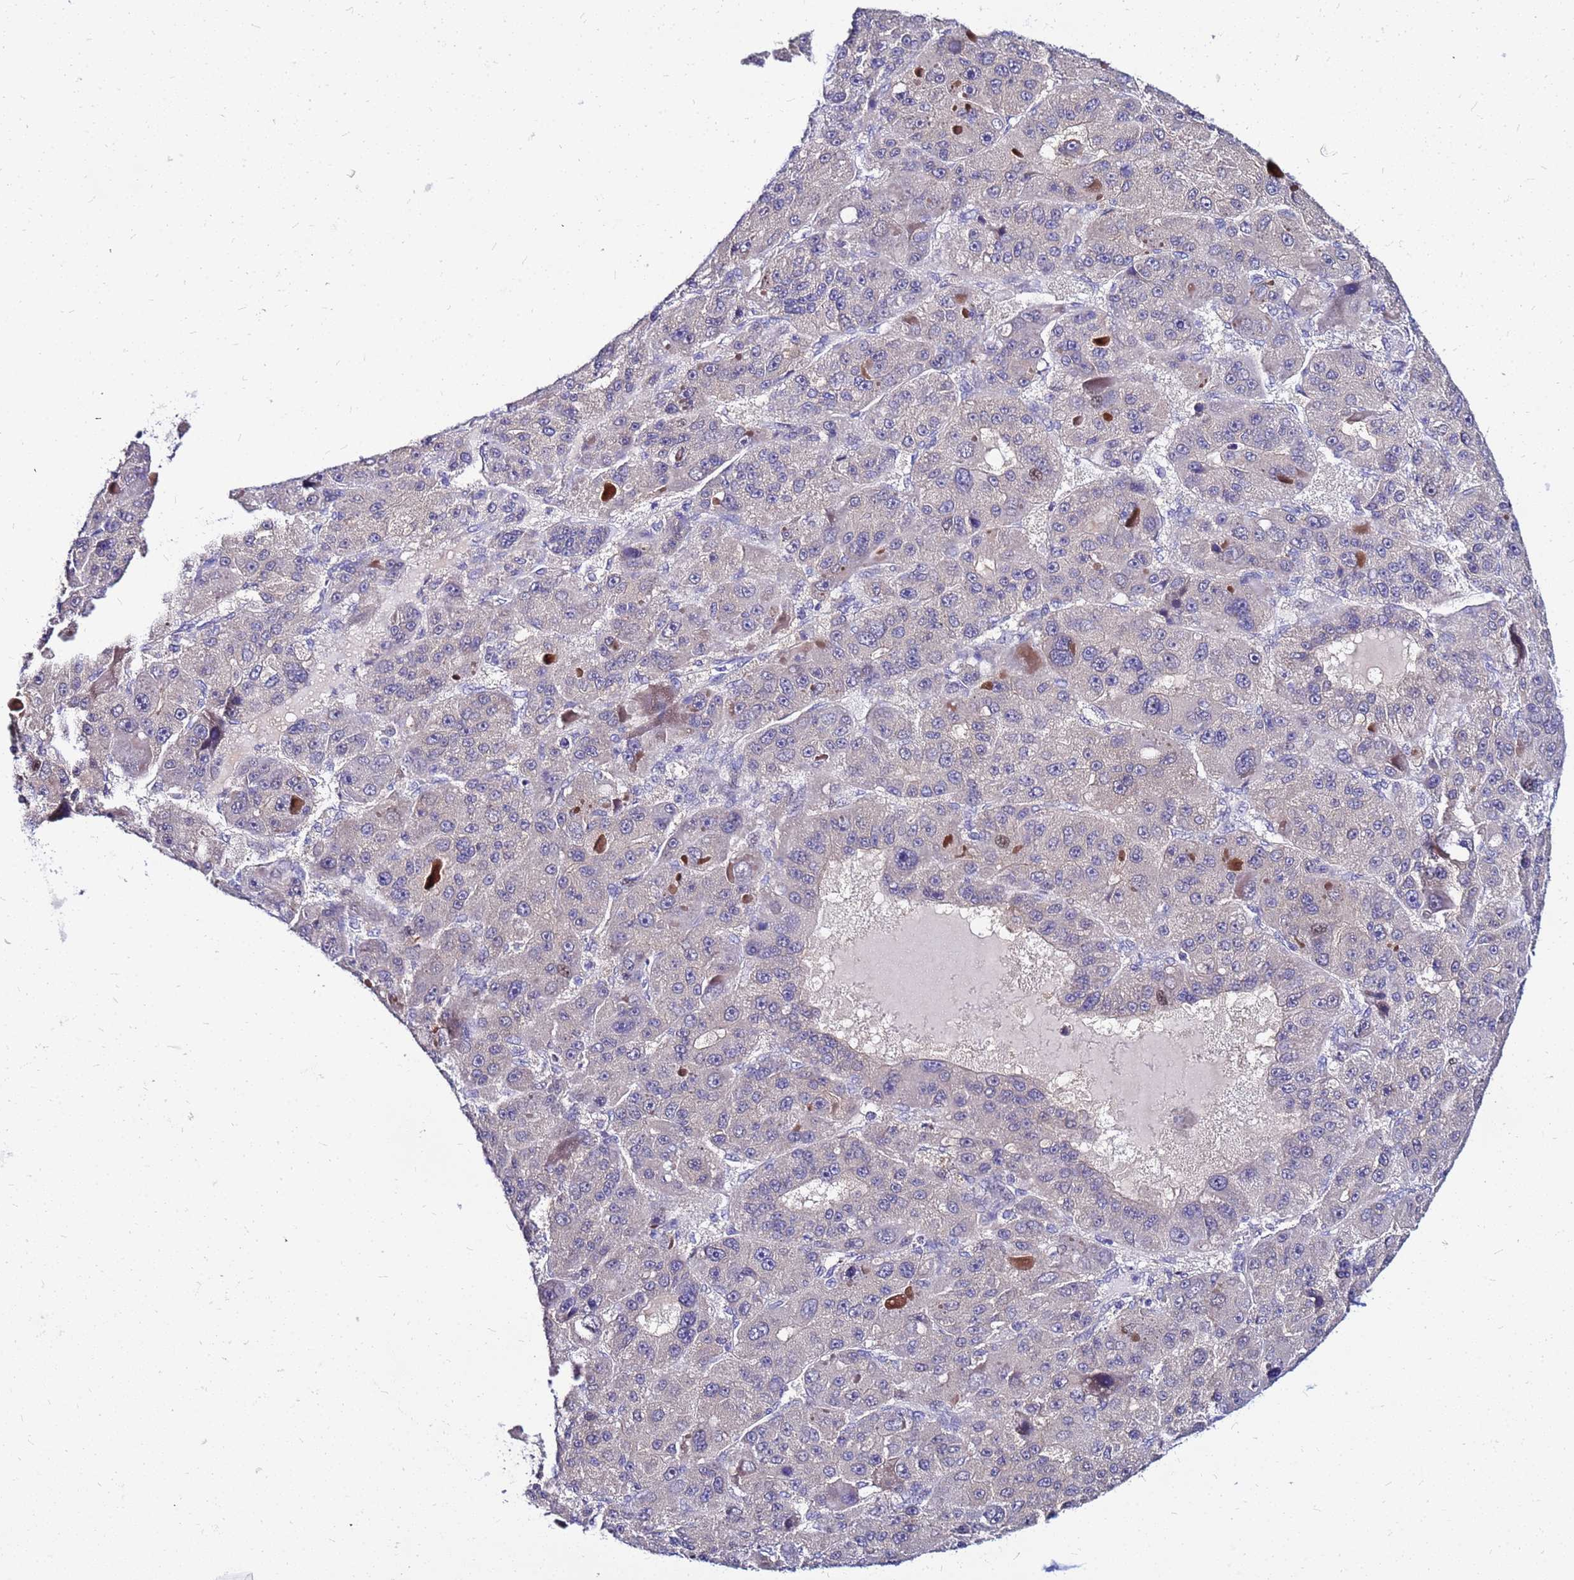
{"staining": {"intensity": "negative", "quantity": "none", "location": "none"}, "tissue": "liver cancer", "cell_type": "Tumor cells", "image_type": "cancer", "snomed": [{"axis": "morphology", "description": "Carcinoma, Hepatocellular, NOS"}, {"axis": "topography", "description": "Liver"}], "caption": "A high-resolution photomicrograph shows IHC staining of liver cancer (hepatocellular carcinoma), which shows no significant positivity in tumor cells.", "gene": "ARHGEF5", "patient": {"sex": "male", "age": 76}}